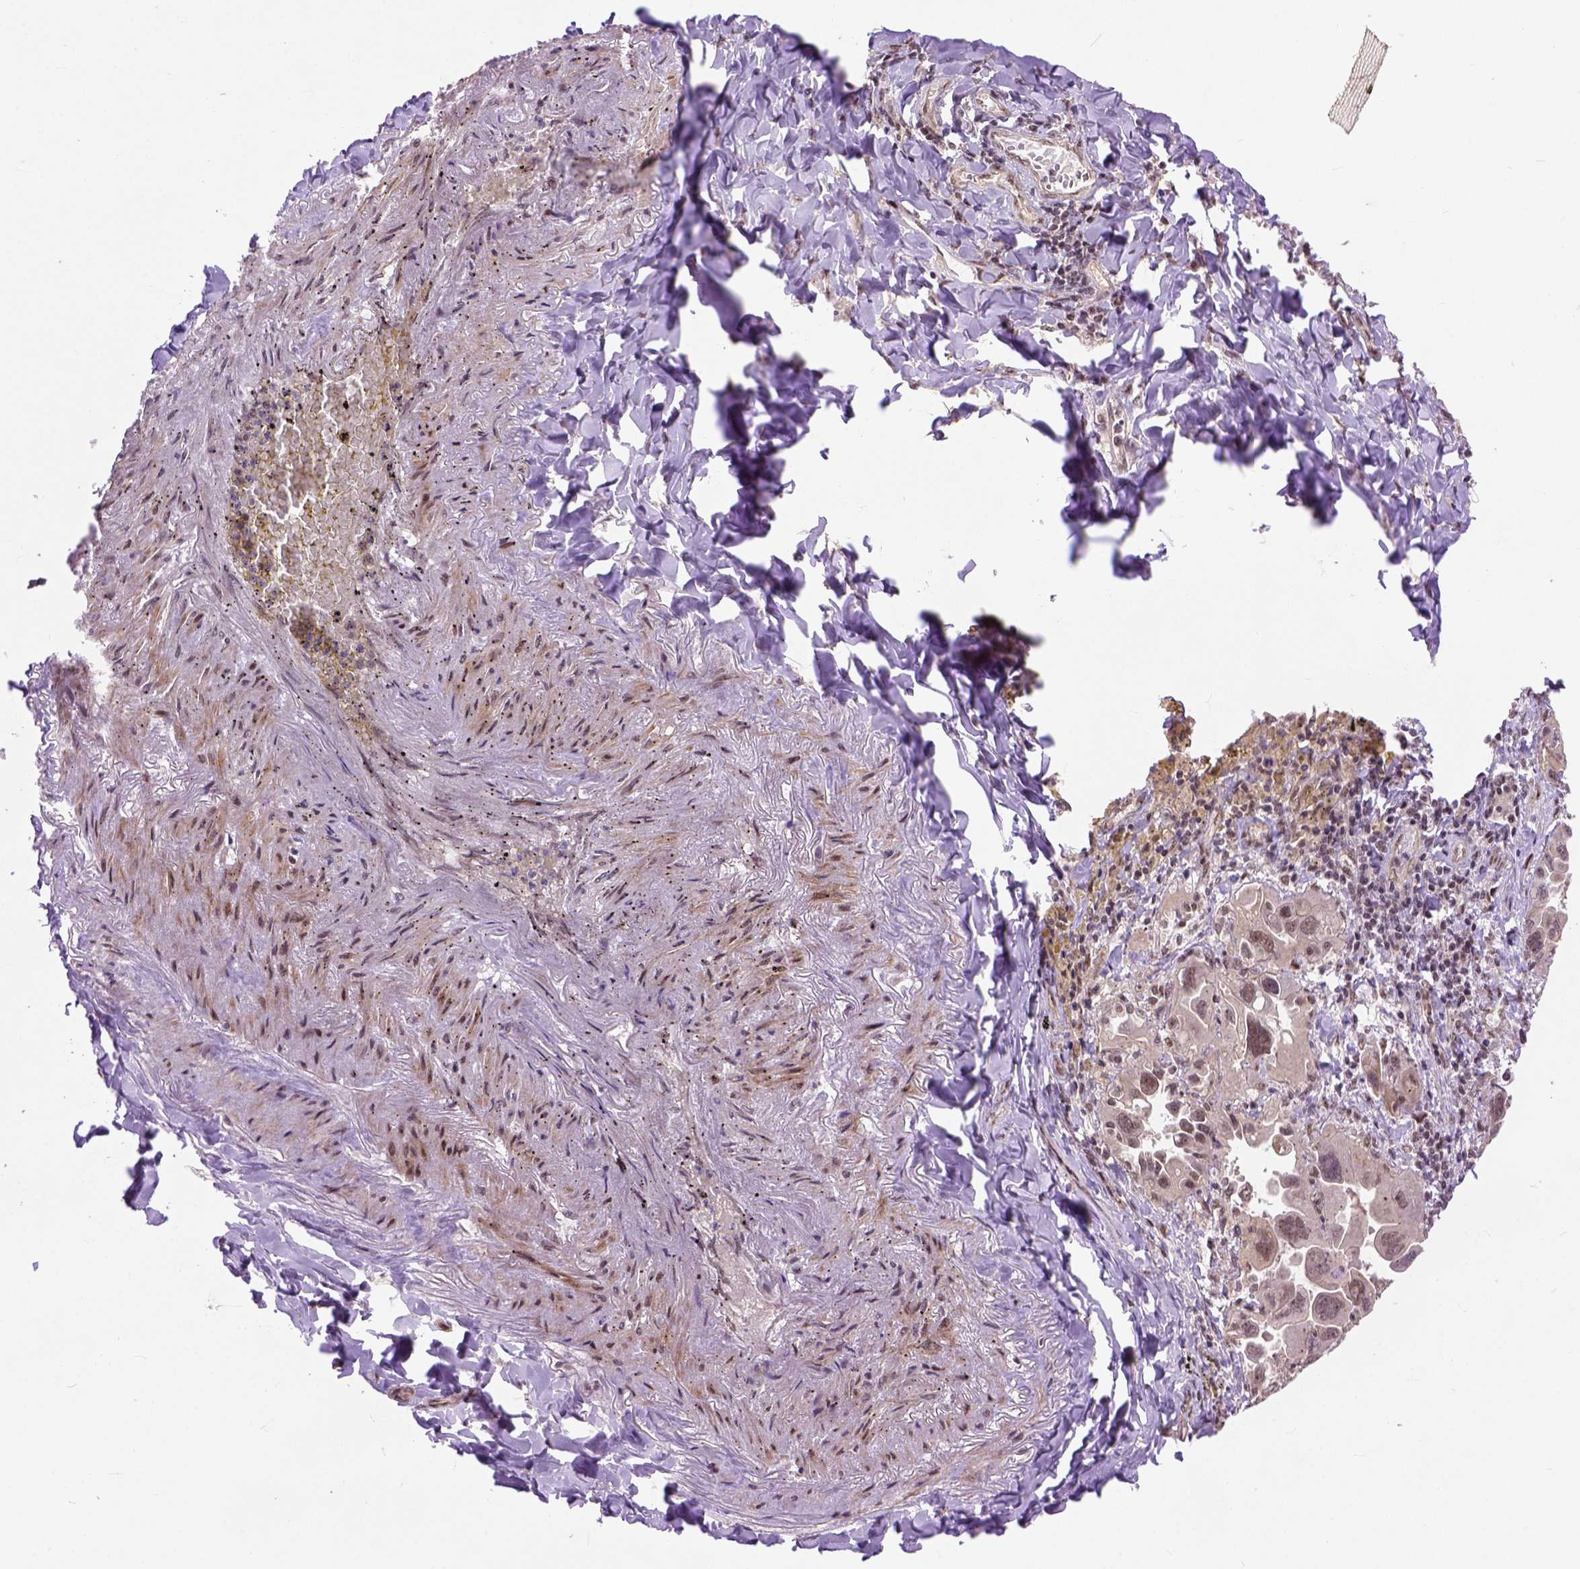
{"staining": {"intensity": "weak", "quantity": "25%-75%", "location": "nuclear"}, "tissue": "lung cancer", "cell_type": "Tumor cells", "image_type": "cancer", "snomed": [{"axis": "morphology", "description": "Adenocarcinoma, NOS"}, {"axis": "topography", "description": "Lung"}], "caption": "Human lung cancer stained with a brown dye reveals weak nuclear positive positivity in about 25%-75% of tumor cells.", "gene": "ZNF630", "patient": {"sex": "male", "age": 64}}